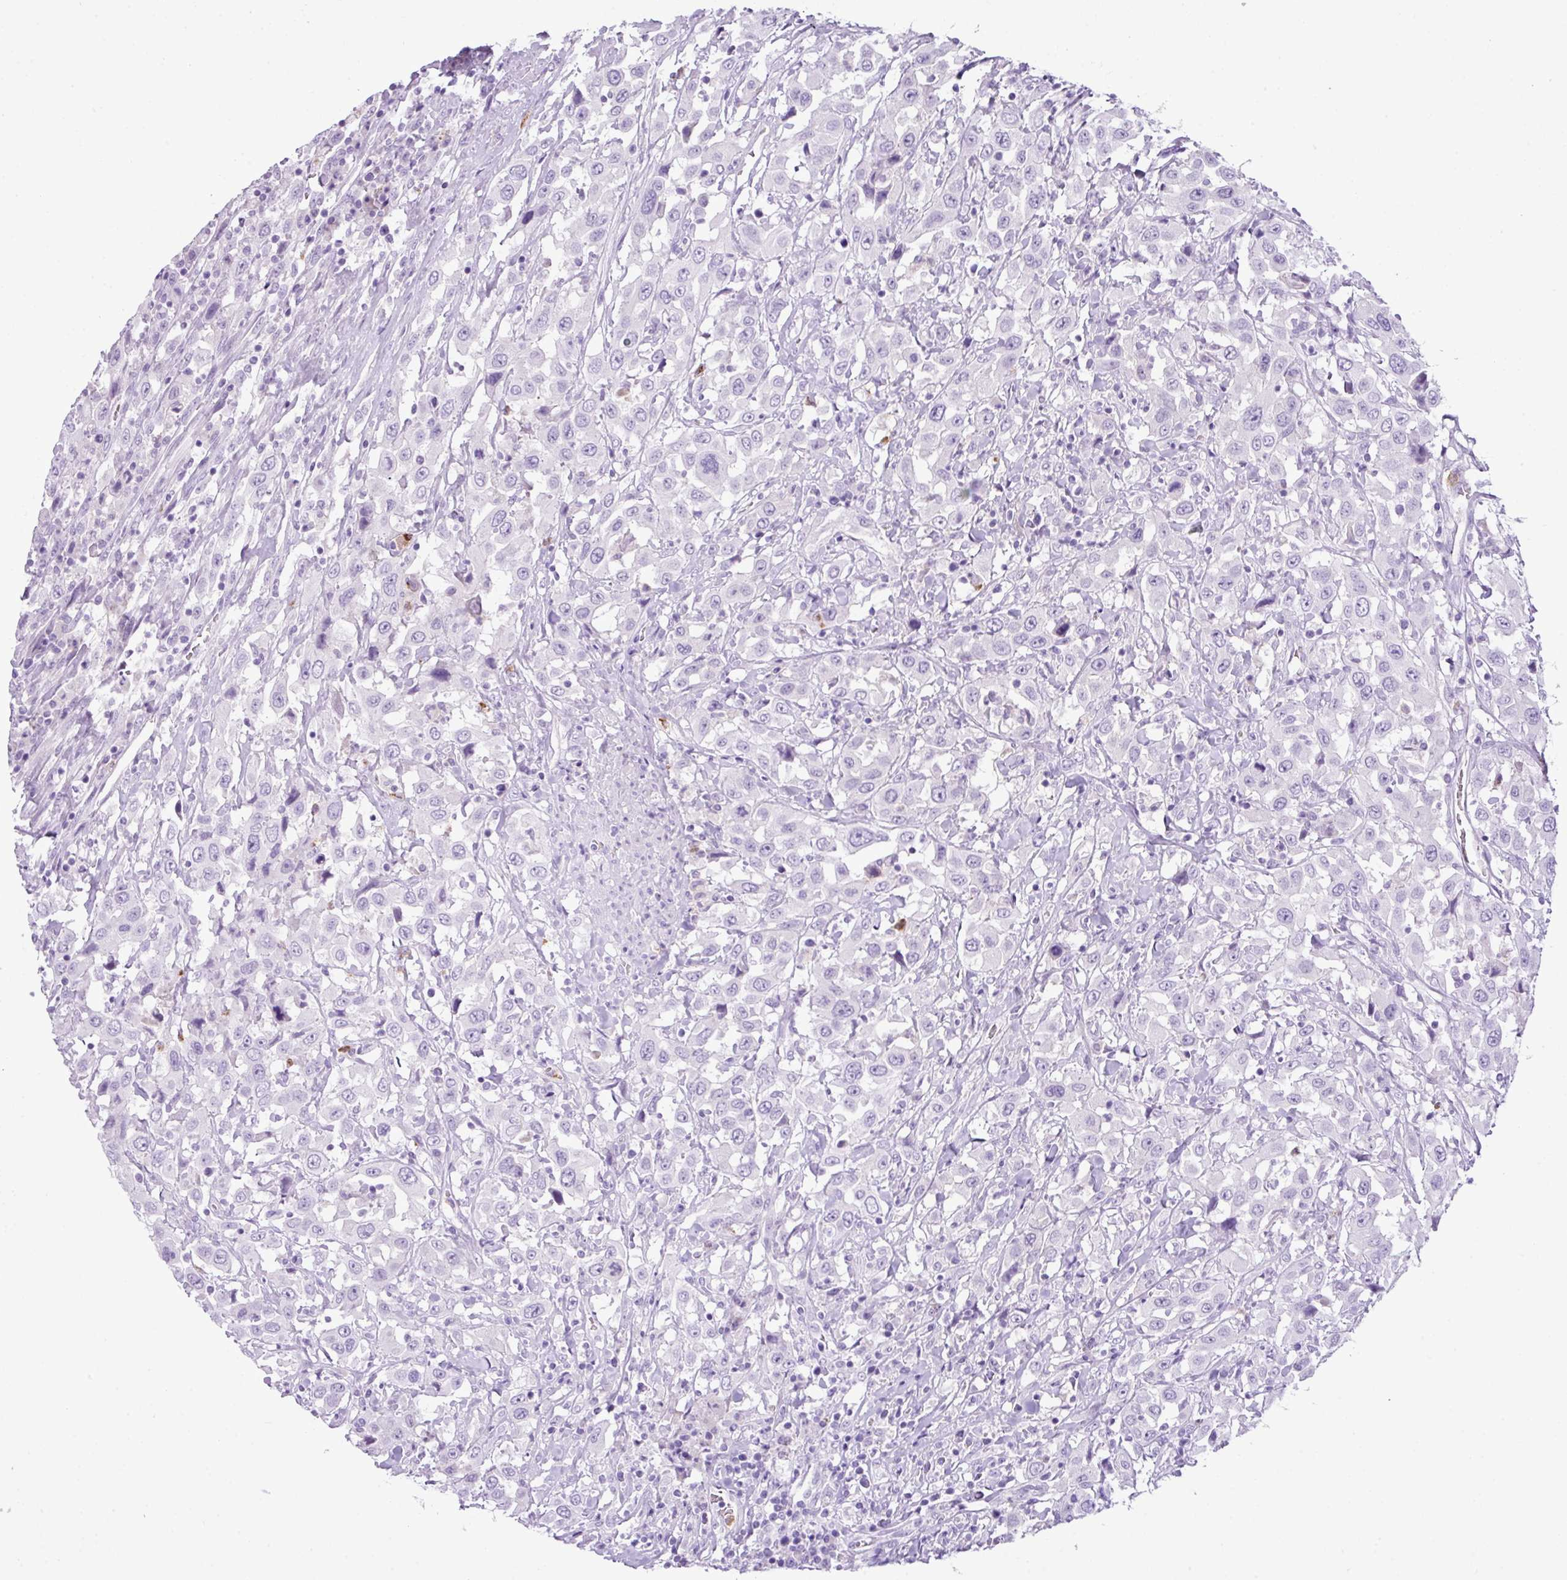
{"staining": {"intensity": "negative", "quantity": "none", "location": "none"}, "tissue": "urothelial cancer", "cell_type": "Tumor cells", "image_type": "cancer", "snomed": [{"axis": "morphology", "description": "Urothelial carcinoma, High grade"}, {"axis": "topography", "description": "Urinary bladder"}], "caption": "Immunohistochemical staining of high-grade urothelial carcinoma shows no significant expression in tumor cells.", "gene": "HTR3E", "patient": {"sex": "male", "age": 61}}